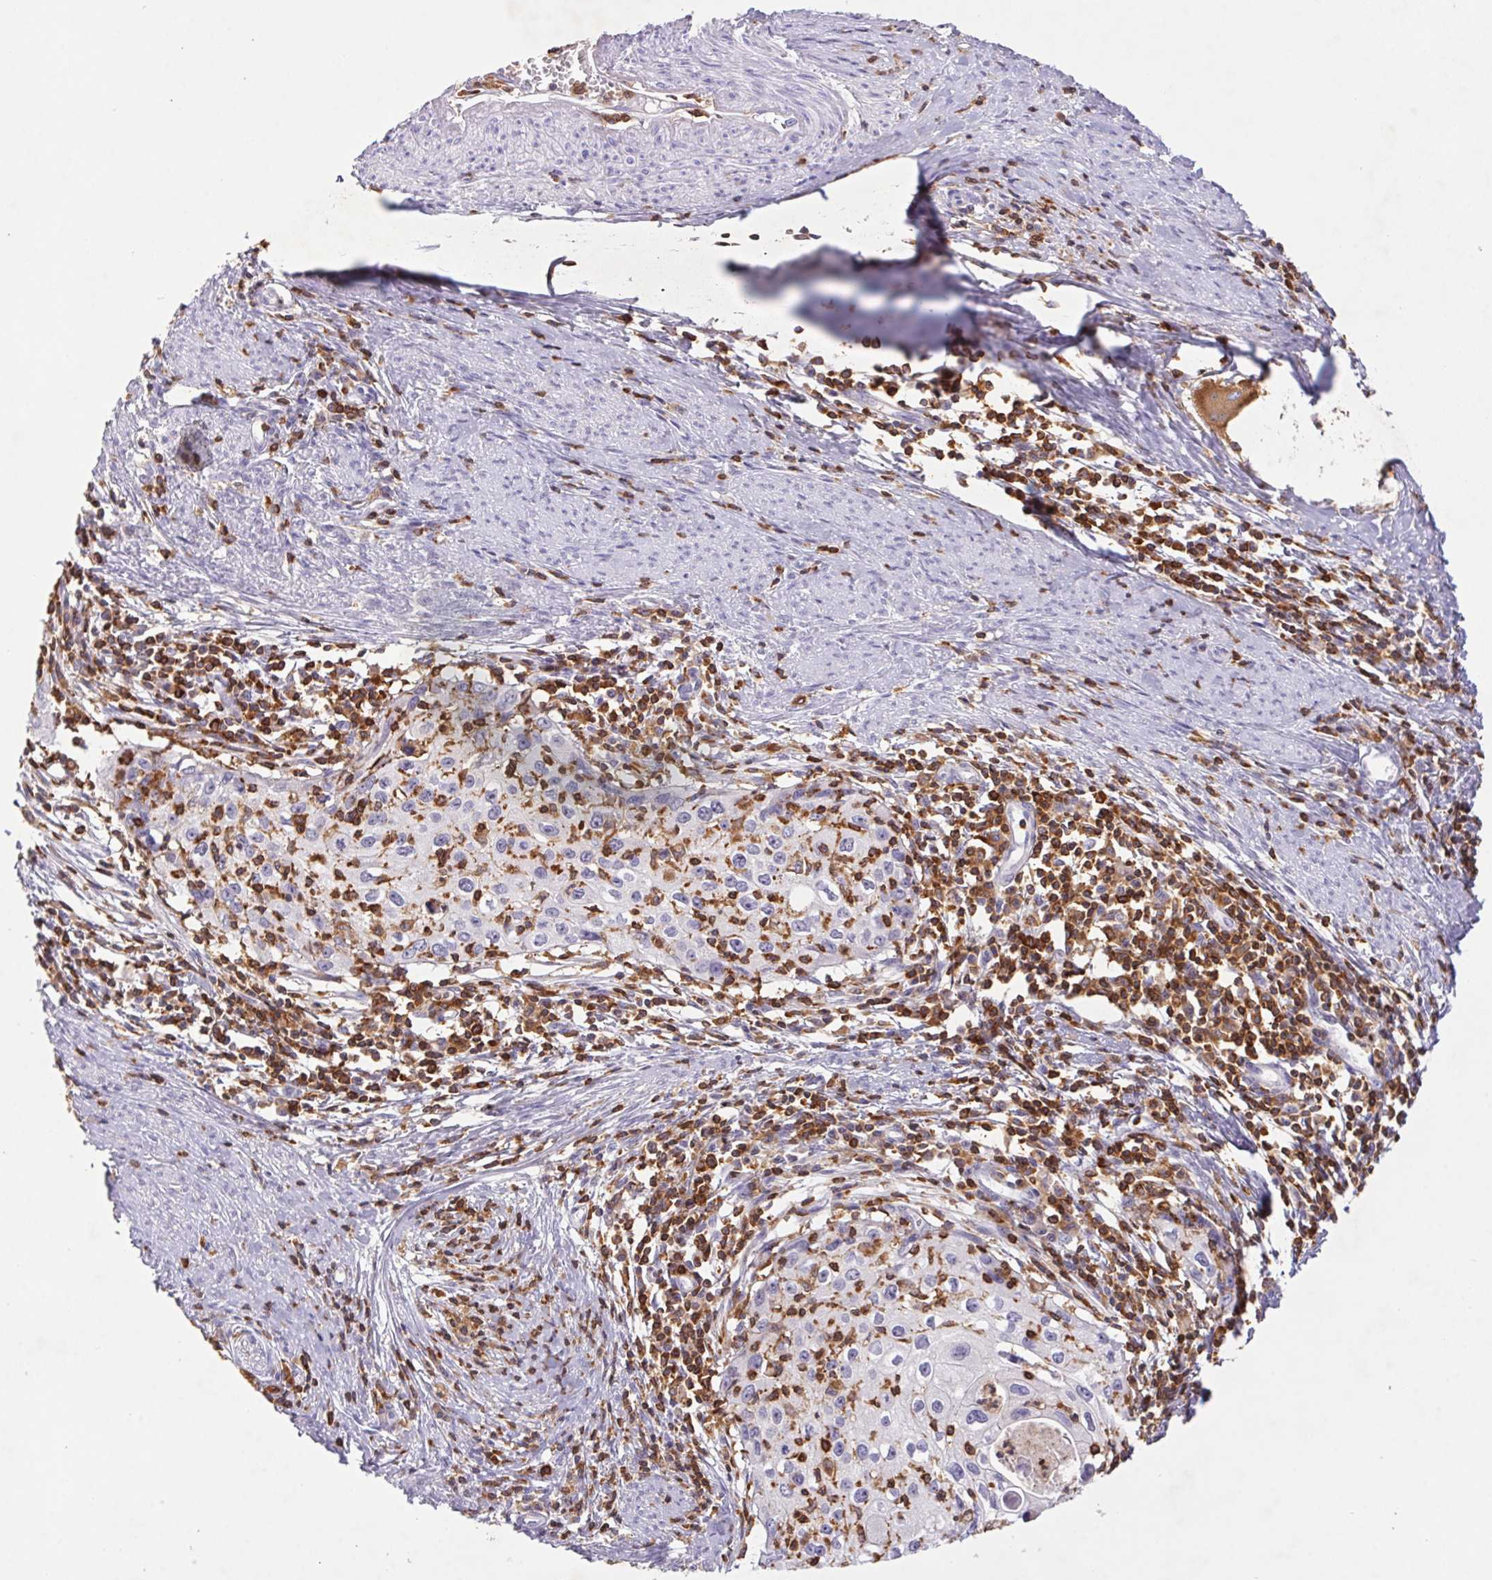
{"staining": {"intensity": "negative", "quantity": "none", "location": "none"}, "tissue": "cervical cancer", "cell_type": "Tumor cells", "image_type": "cancer", "snomed": [{"axis": "morphology", "description": "Squamous cell carcinoma, NOS"}, {"axis": "topography", "description": "Cervix"}], "caption": "Tumor cells are negative for protein expression in human squamous cell carcinoma (cervical).", "gene": "APBB1IP", "patient": {"sex": "female", "age": 40}}